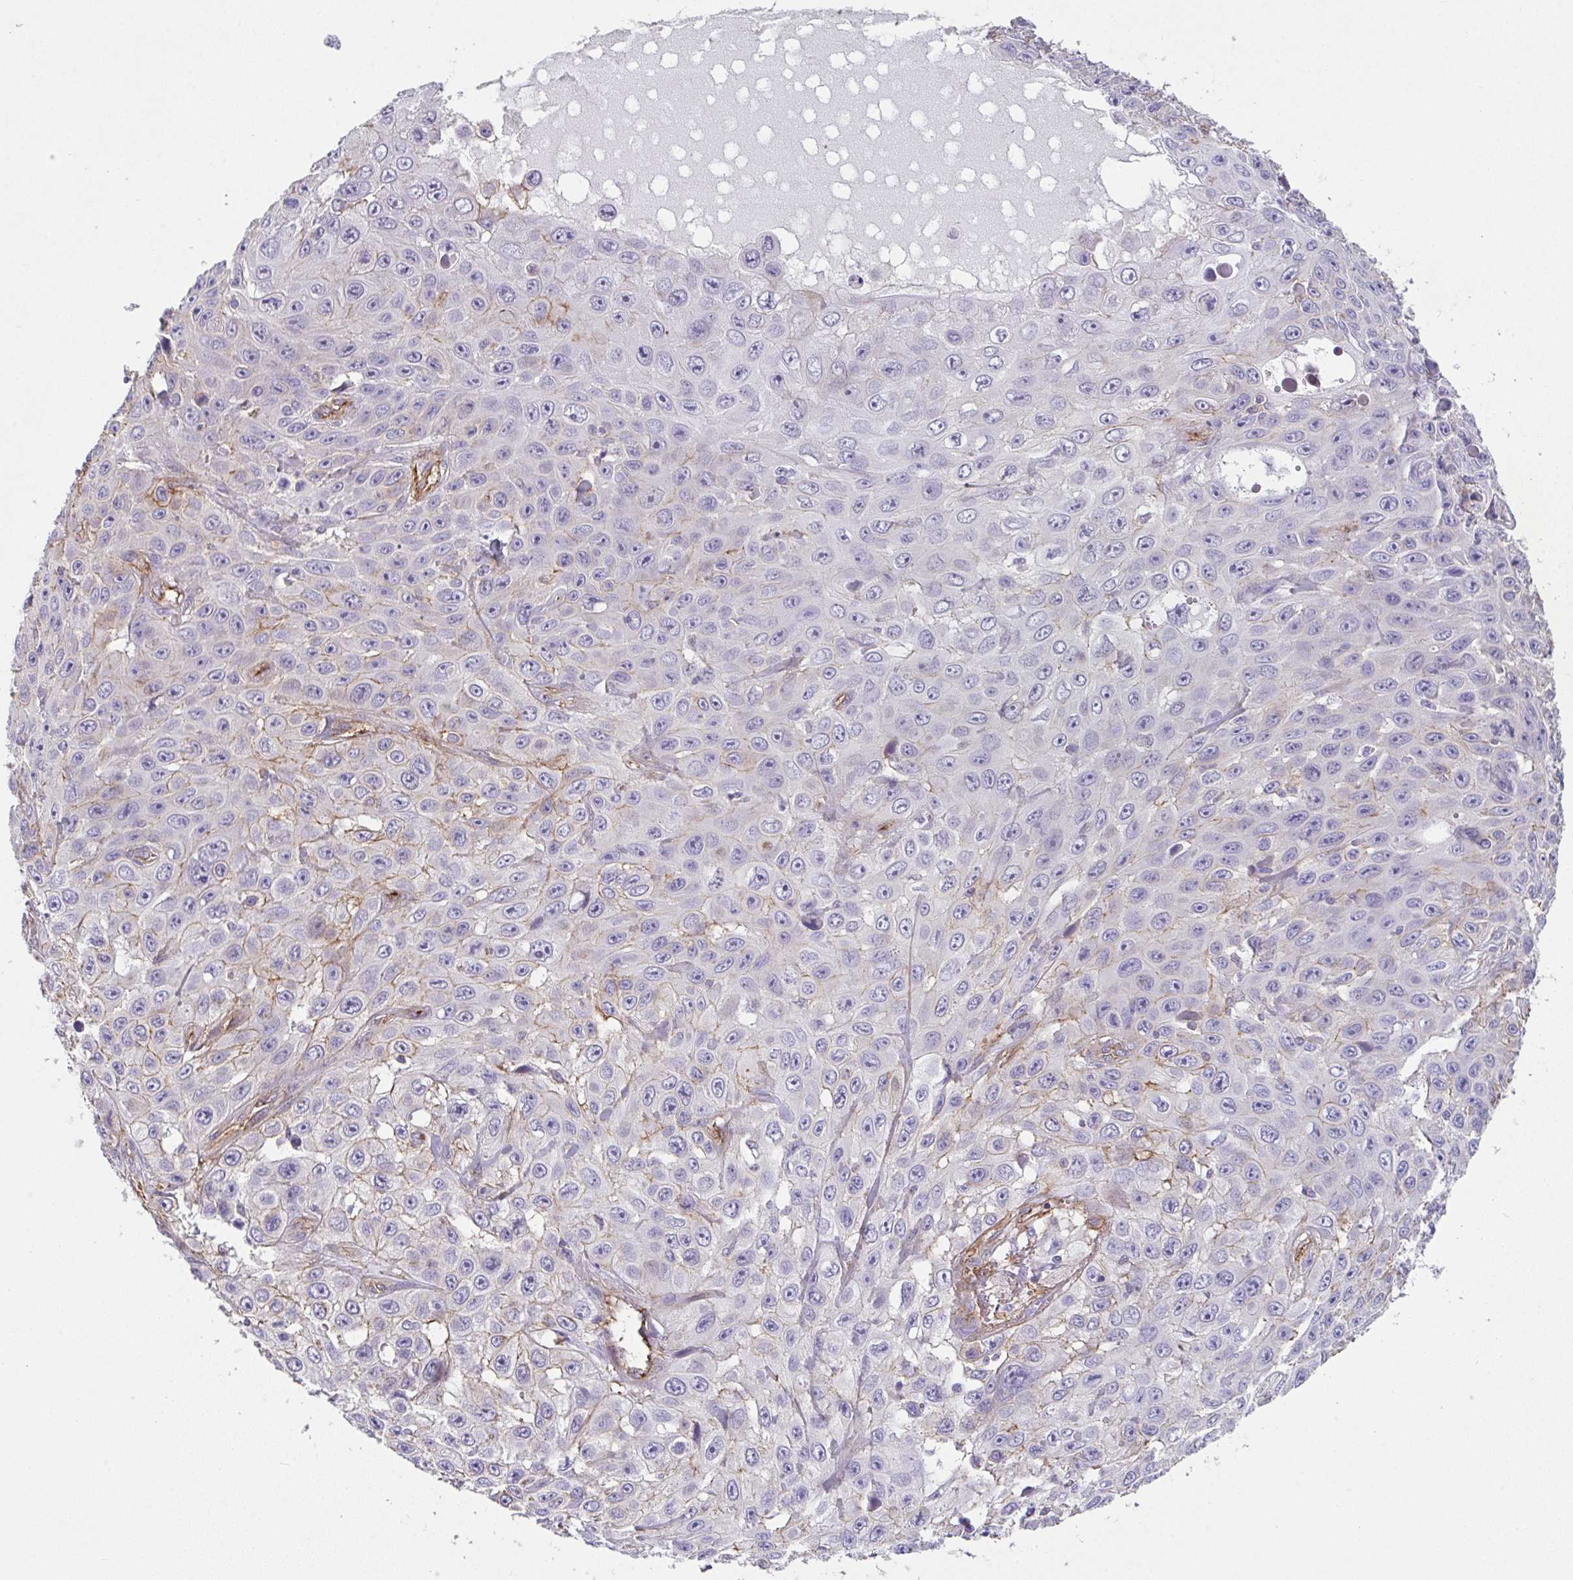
{"staining": {"intensity": "weak", "quantity": "<25%", "location": "cytoplasmic/membranous"}, "tissue": "skin cancer", "cell_type": "Tumor cells", "image_type": "cancer", "snomed": [{"axis": "morphology", "description": "Squamous cell carcinoma, NOS"}, {"axis": "topography", "description": "Skin"}], "caption": "Skin cancer was stained to show a protein in brown. There is no significant staining in tumor cells.", "gene": "DBN1", "patient": {"sex": "male", "age": 82}}